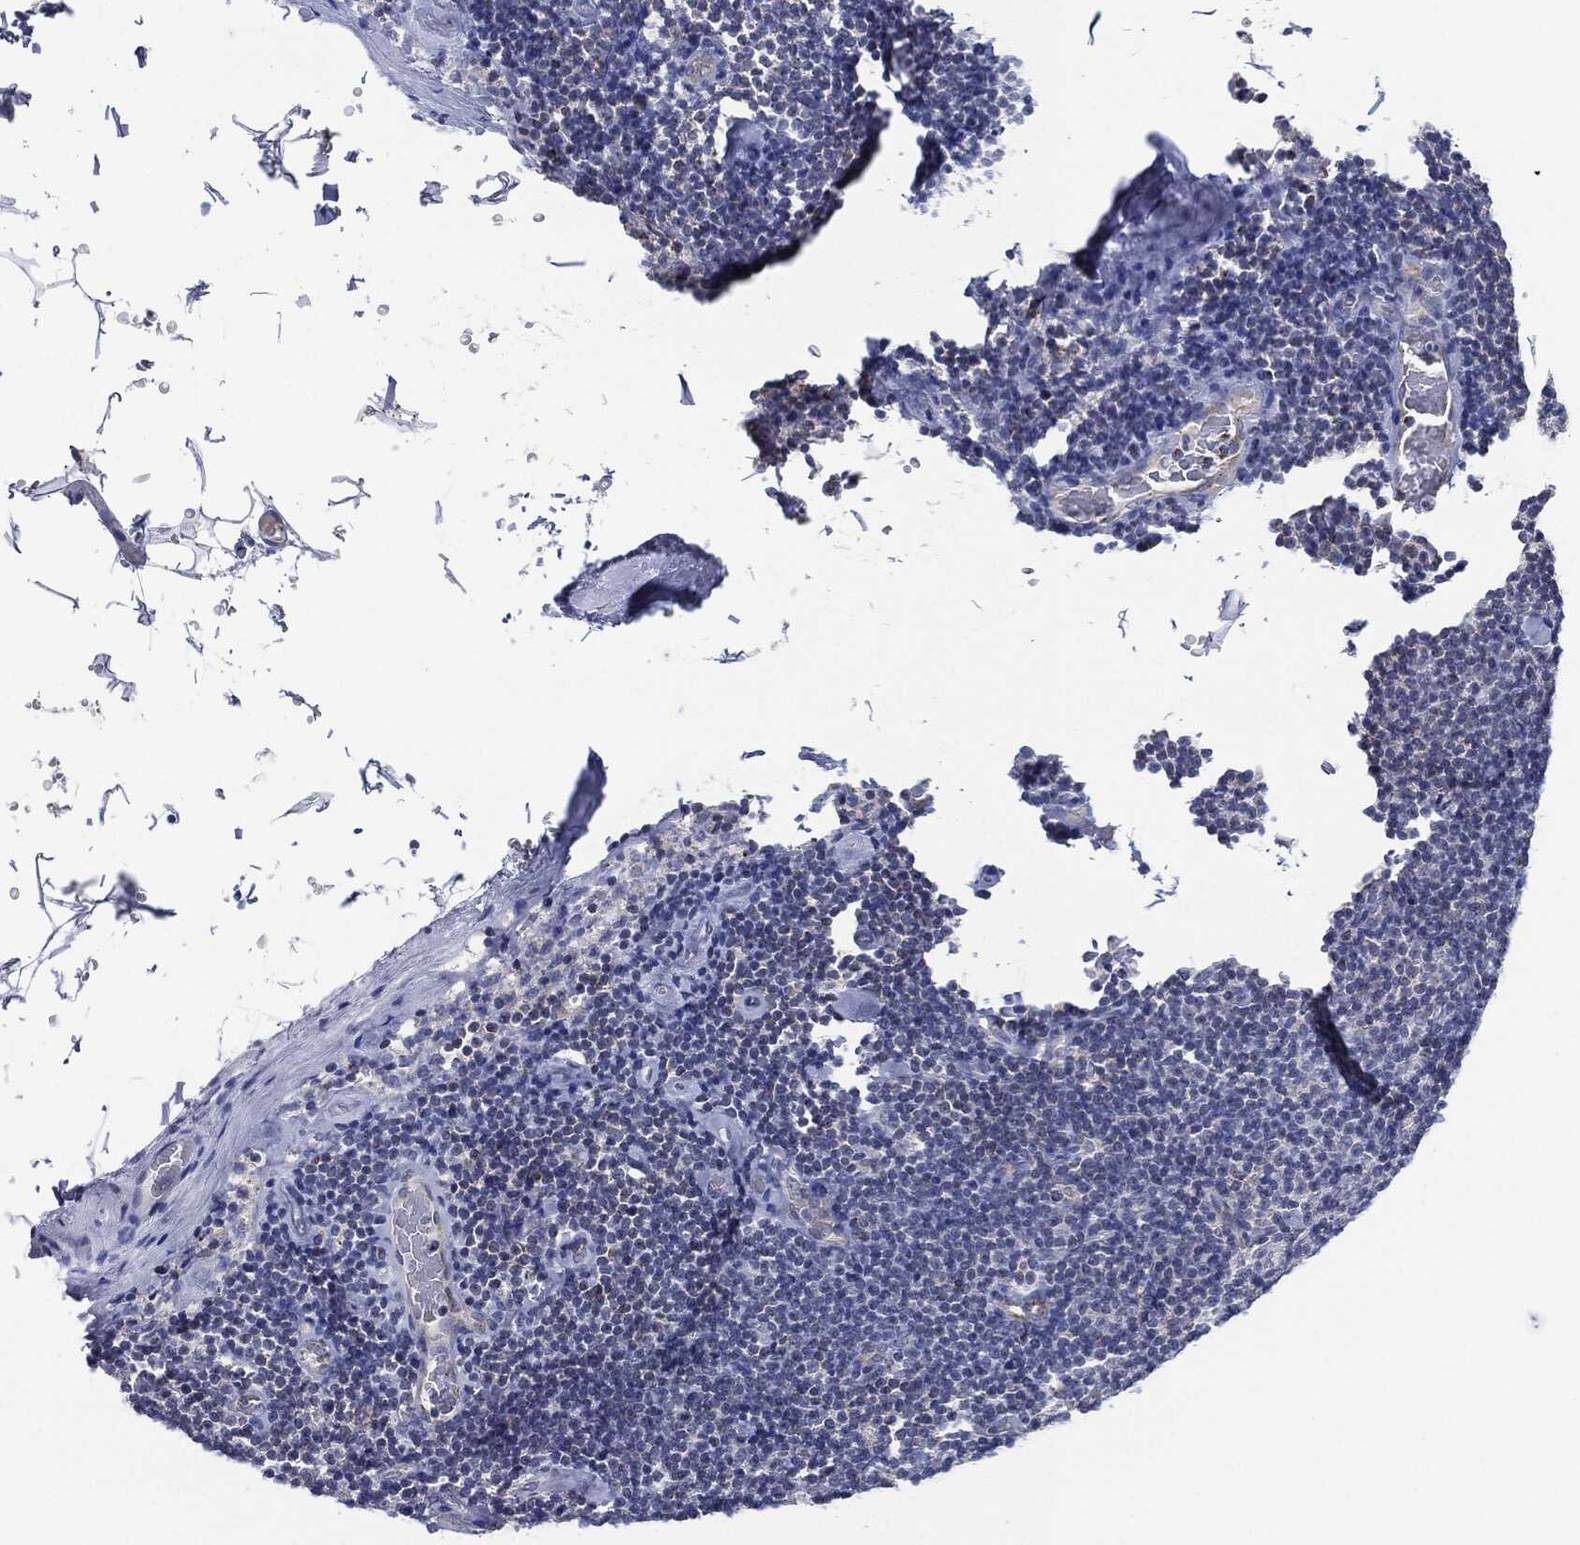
{"staining": {"intensity": "negative", "quantity": "none", "location": "none"}, "tissue": "lymphoma", "cell_type": "Tumor cells", "image_type": "cancer", "snomed": [{"axis": "morphology", "description": "Malignant lymphoma, non-Hodgkin's type, Low grade"}, {"axis": "topography", "description": "Lymph node"}], "caption": "This is an immunohistochemistry (IHC) histopathology image of human lymphoma. There is no positivity in tumor cells.", "gene": "SHROOM2", "patient": {"sex": "male", "age": 81}}